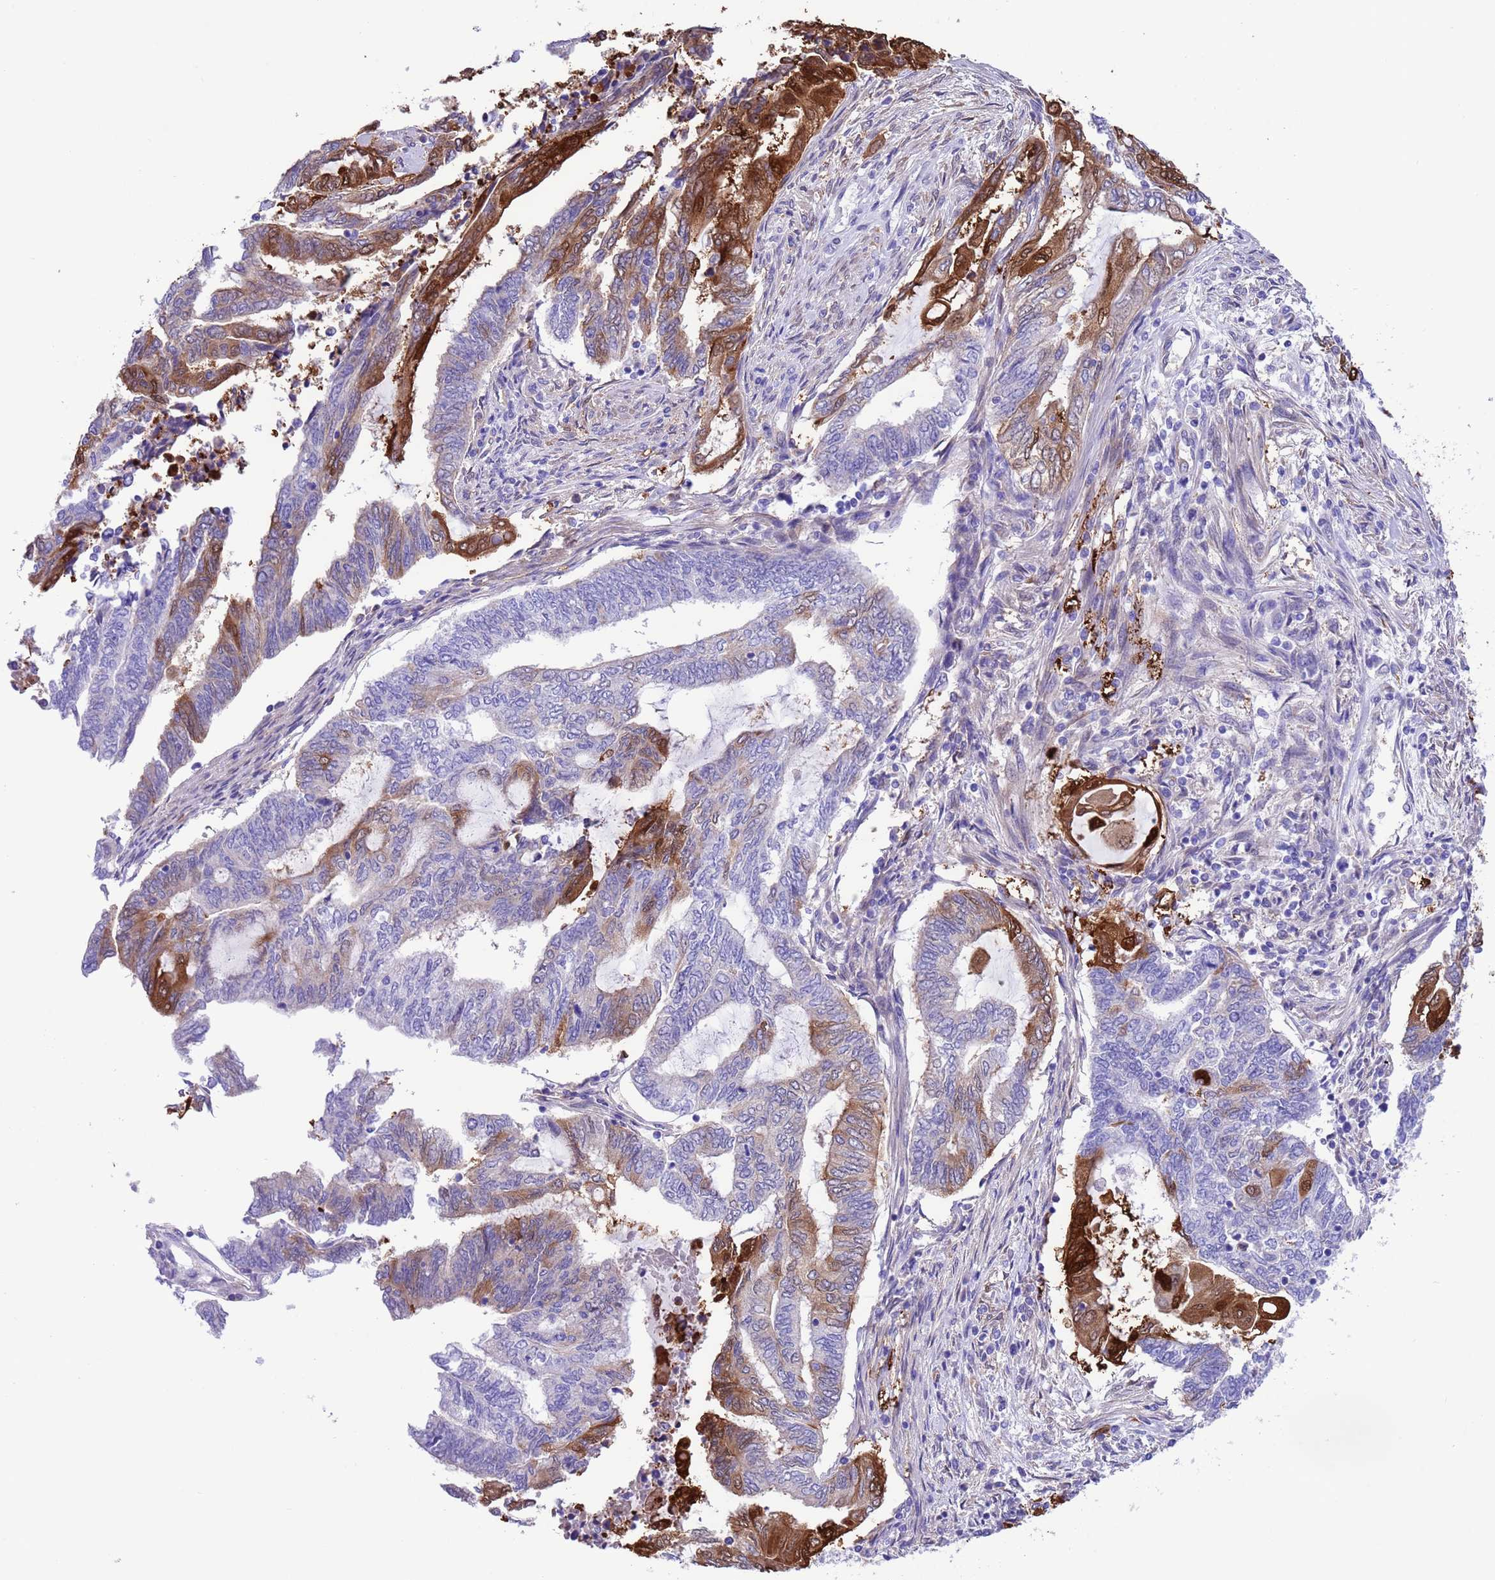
{"staining": {"intensity": "strong", "quantity": "<25%", "location": "cytoplasmic/membranous,nuclear"}, "tissue": "endometrial cancer", "cell_type": "Tumor cells", "image_type": "cancer", "snomed": [{"axis": "morphology", "description": "Adenocarcinoma, NOS"}, {"axis": "topography", "description": "Uterus"}, {"axis": "topography", "description": "Endometrium"}], "caption": "Approximately <25% of tumor cells in endometrial cancer show strong cytoplasmic/membranous and nuclear protein staining as visualized by brown immunohistochemical staining.", "gene": "C6orf47", "patient": {"sex": "female", "age": 70}}